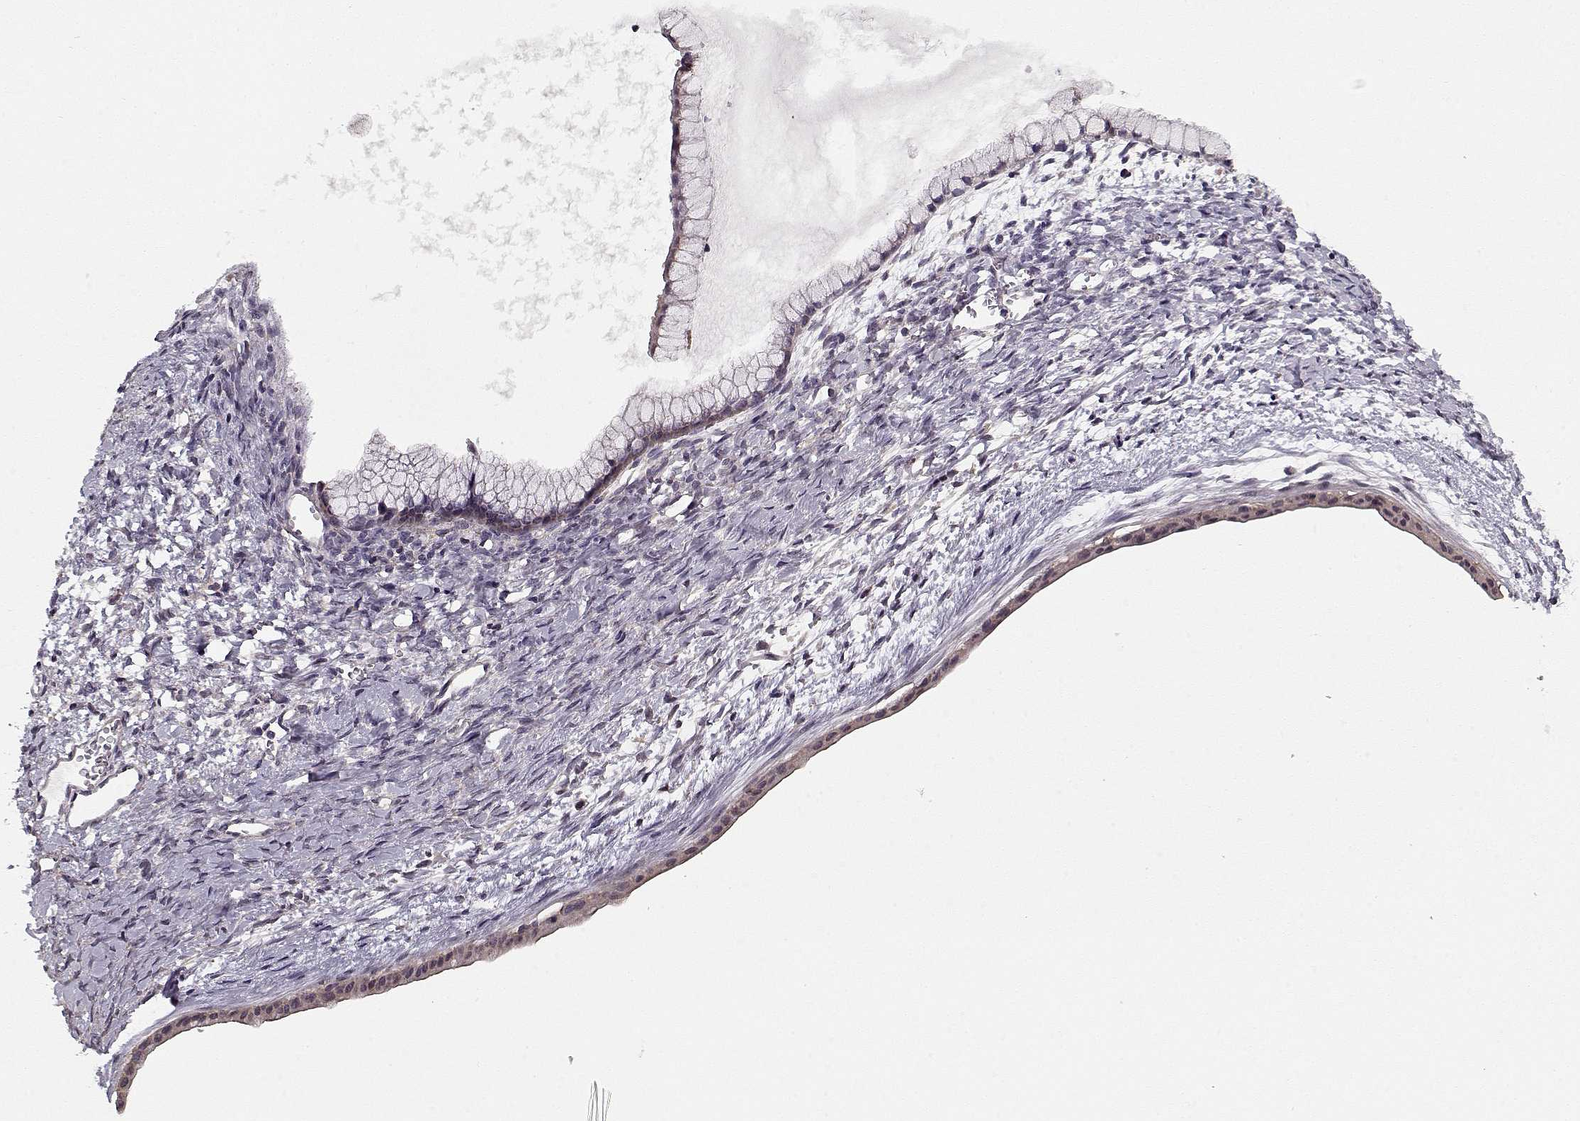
{"staining": {"intensity": "negative", "quantity": "none", "location": "none"}, "tissue": "ovarian cancer", "cell_type": "Tumor cells", "image_type": "cancer", "snomed": [{"axis": "morphology", "description": "Cystadenocarcinoma, mucinous, NOS"}, {"axis": "topography", "description": "Ovary"}], "caption": "This is an IHC micrograph of ovarian cancer. There is no positivity in tumor cells.", "gene": "TESPA1", "patient": {"sex": "female", "age": 41}}